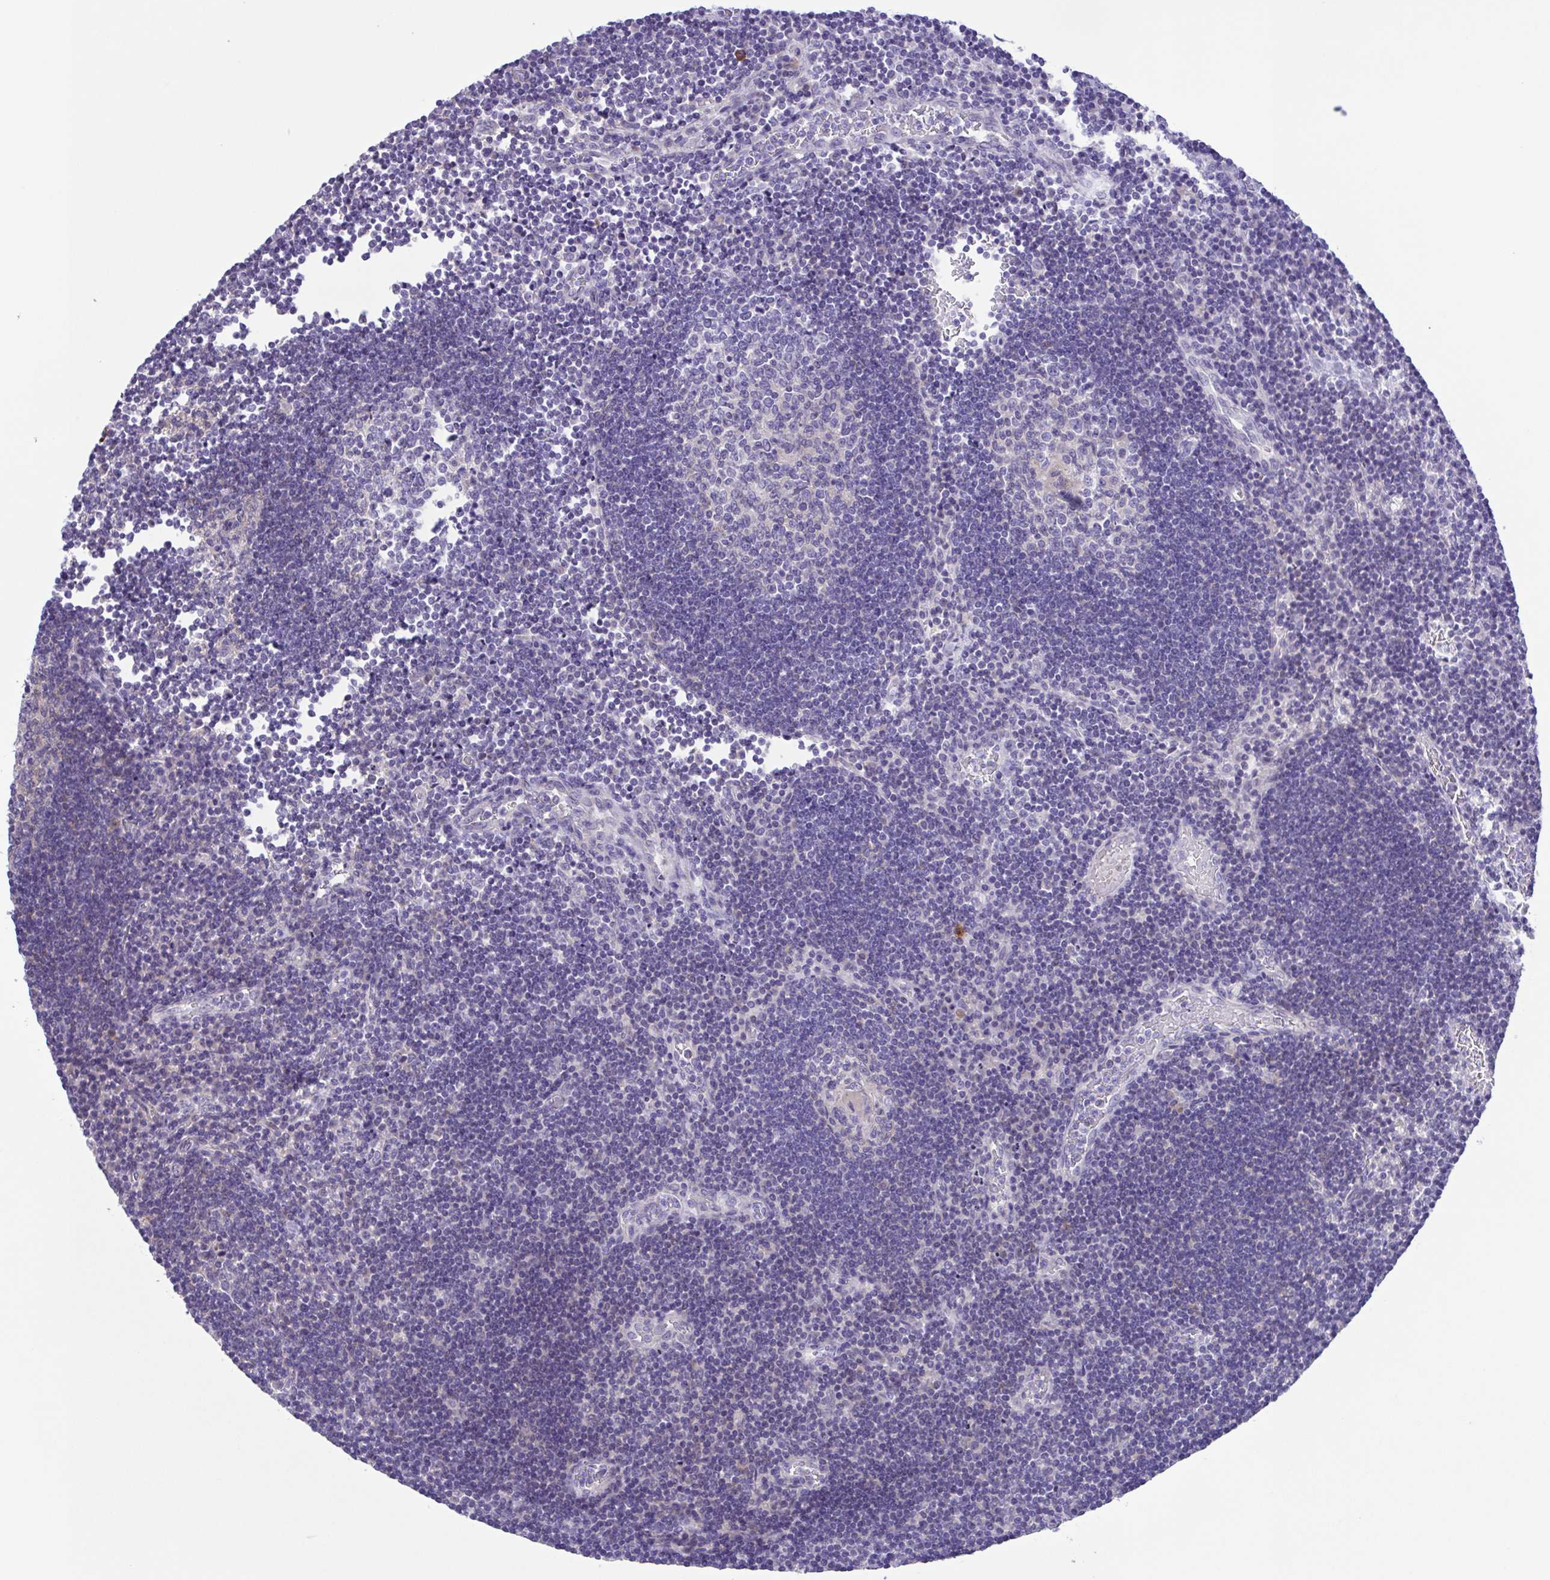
{"staining": {"intensity": "negative", "quantity": "none", "location": "none"}, "tissue": "lymph node", "cell_type": "Germinal center cells", "image_type": "normal", "snomed": [{"axis": "morphology", "description": "Normal tissue, NOS"}, {"axis": "topography", "description": "Lymph node"}], "caption": "This is a image of immunohistochemistry (IHC) staining of benign lymph node, which shows no positivity in germinal center cells.", "gene": "ISM2", "patient": {"sex": "male", "age": 67}}